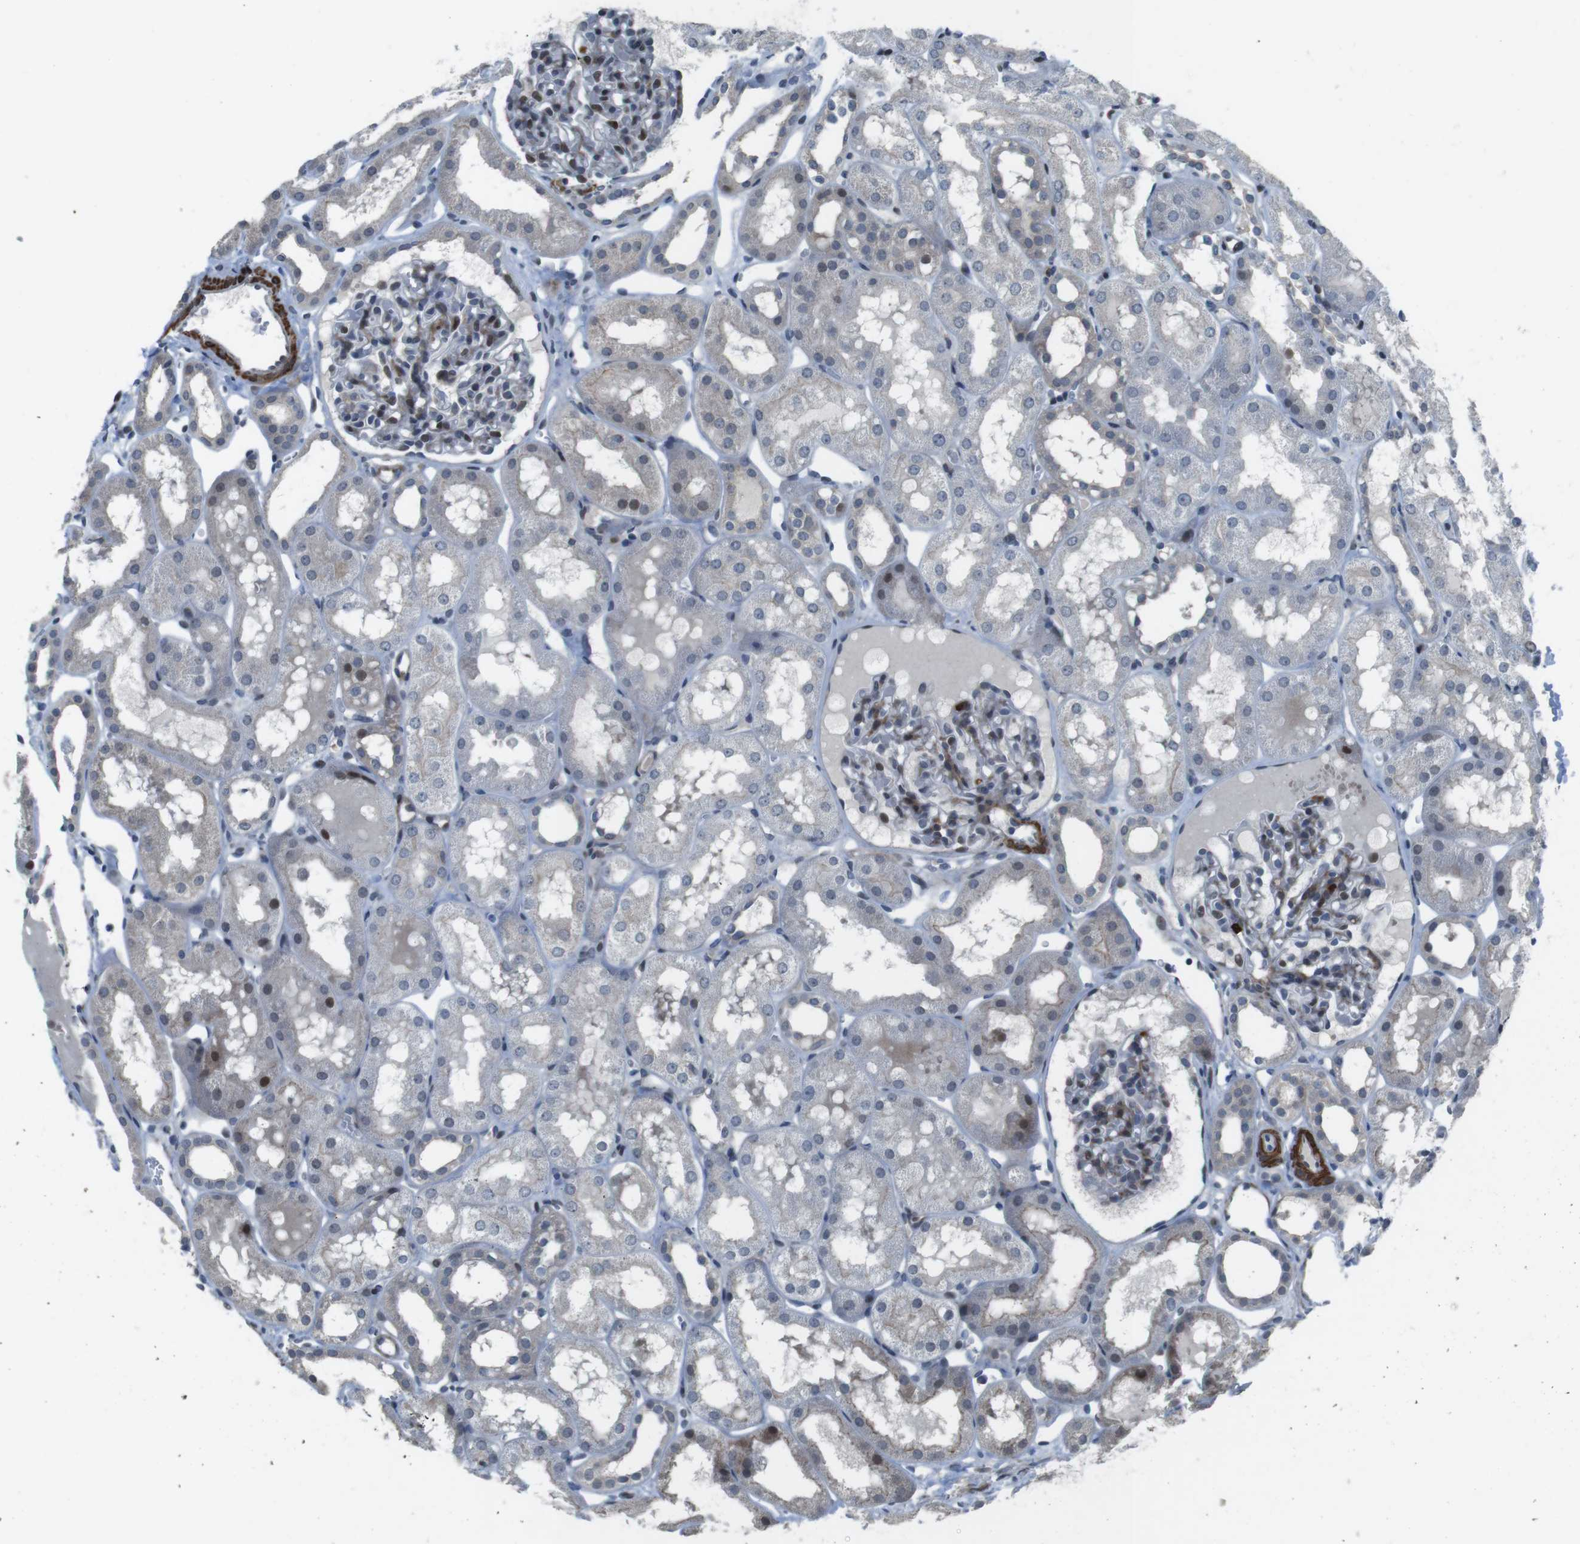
{"staining": {"intensity": "moderate", "quantity": "<25%", "location": "cytoplasmic/membranous,nuclear"}, "tissue": "kidney", "cell_type": "Cells in glomeruli", "image_type": "normal", "snomed": [{"axis": "morphology", "description": "Normal tissue, NOS"}, {"axis": "topography", "description": "Kidney"}, {"axis": "topography", "description": "Urinary bladder"}], "caption": "Cells in glomeruli exhibit moderate cytoplasmic/membranous,nuclear expression in about <25% of cells in benign kidney. The staining is performed using DAB (3,3'-diaminobenzidine) brown chromogen to label protein expression. The nuclei are counter-stained blue using hematoxylin.", "gene": "PBRM1", "patient": {"sex": "male", "age": 16}}